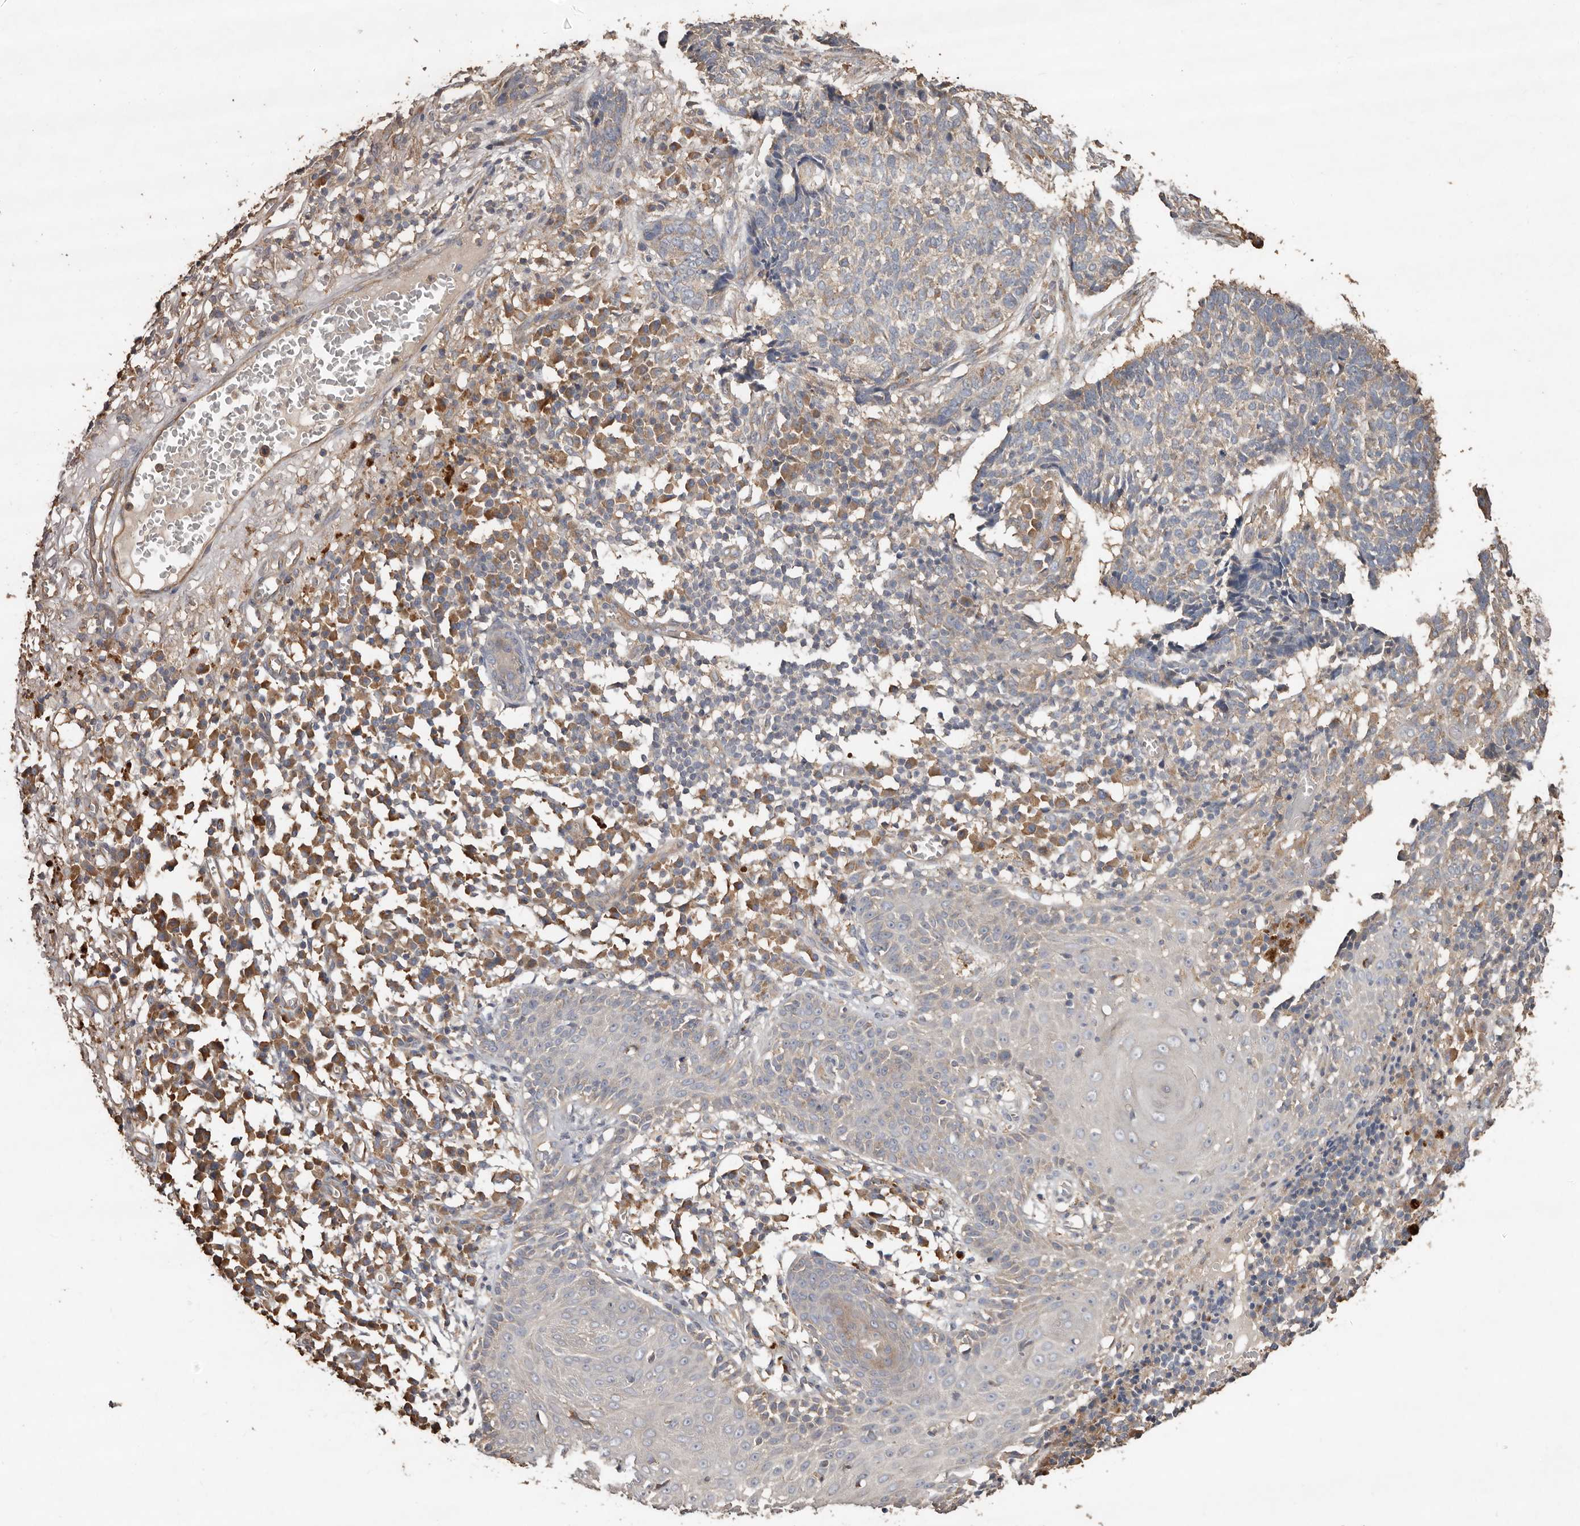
{"staining": {"intensity": "negative", "quantity": "none", "location": "none"}, "tissue": "skin cancer", "cell_type": "Tumor cells", "image_type": "cancer", "snomed": [{"axis": "morphology", "description": "Basal cell carcinoma"}, {"axis": "topography", "description": "Skin"}], "caption": "DAB immunohistochemical staining of human basal cell carcinoma (skin) displays no significant positivity in tumor cells.", "gene": "FLCN", "patient": {"sex": "male", "age": 85}}